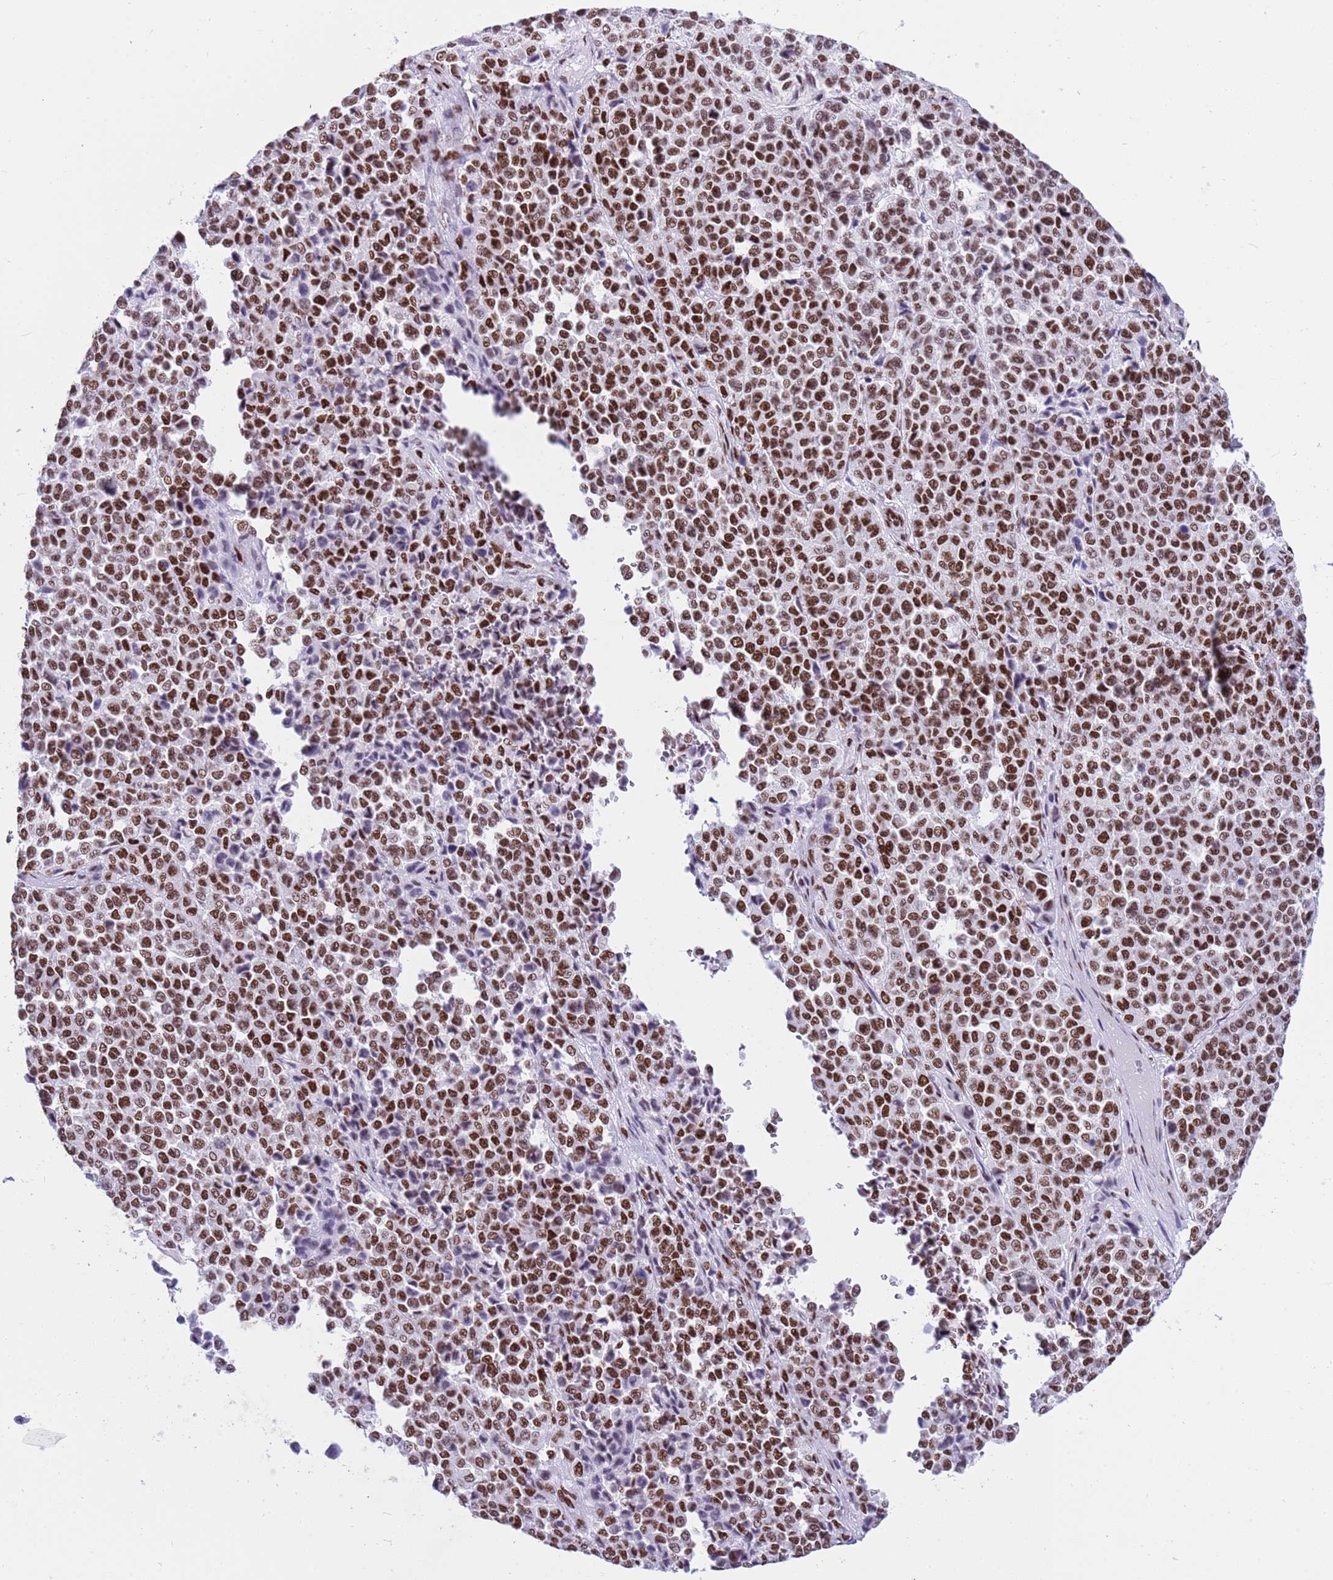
{"staining": {"intensity": "moderate", "quantity": ">75%", "location": "nuclear"}, "tissue": "melanoma", "cell_type": "Tumor cells", "image_type": "cancer", "snomed": [{"axis": "morphology", "description": "Malignant melanoma, Metastatic site"}, {"axis": "topography", "description": "Pancreas"}], "caption": "The histopathology image reveals immunohistochemical staining of melanoma. There is moderate nuclear expression is present in about >75% of tumor cells. (brown staining indicates protein expression, while blue staining denotes nuclei).", "gene": "RALY", "patient": {"sex": "female", "age": 30}}